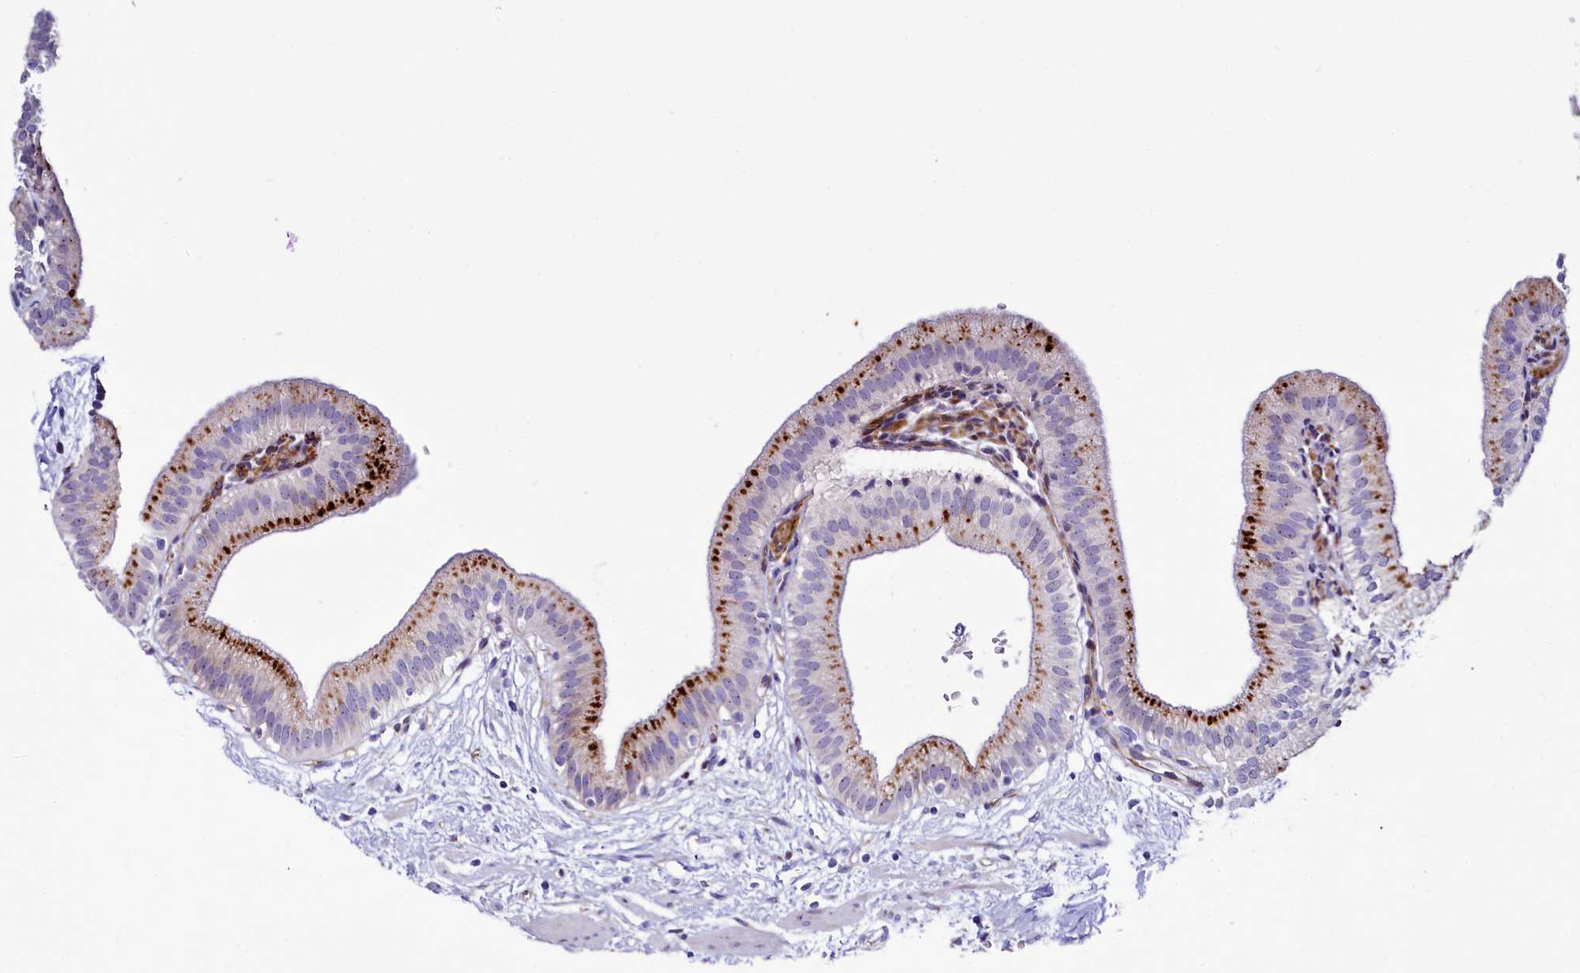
{"staining": {"intensity": "strong", "quantity": "25%-75%", "location": "cytoplasmic/membranous"}, "tissue": "gallbladder", "cell_type": "Glandular cells", "image_type": "normal", "snomed": [{"axis": "morphology", "description": "Normal tissue, NOS"}, {"axis": "topography", "description": "Gallbladder"}], "caption": "An IHC histopathology image of unremarkable tissue is shown. Protein staining in brown shows strong cytoplasmic/membranous positivity in gallbladder within glandular cells. (brown staining indicates protein expression, while blue staining denotes nuclei).", "gene": "SH3TC2", "patient": {"sex": "male", "age": 55}}